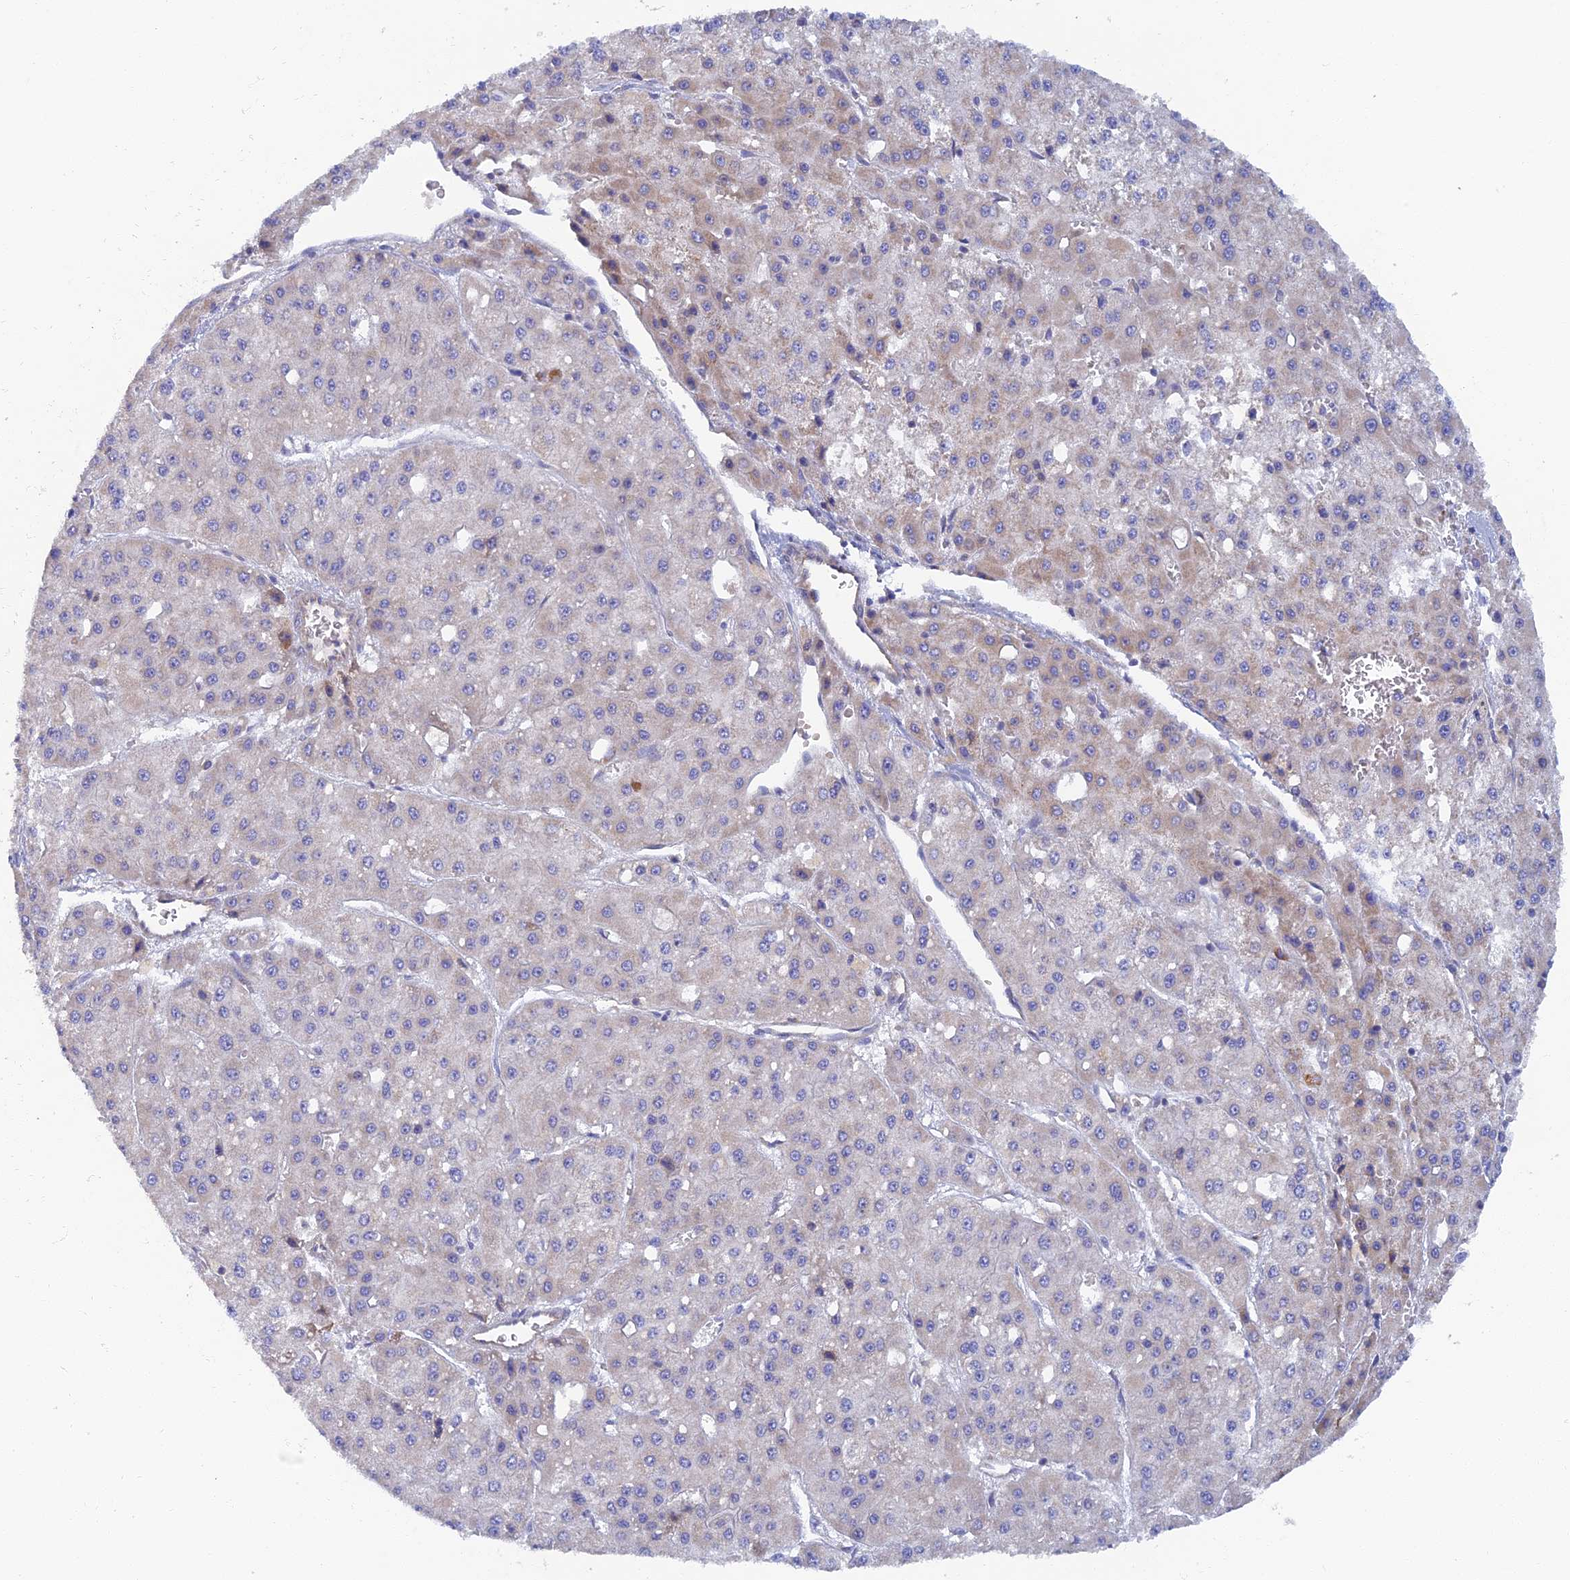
{"staining": {"intensity": "weak", "quantity": "<25%", "location": "cytoplasmic/membranous"}, "tissue": "liver cancer", "cell_type": "Tumor cells", "image_type": "cancer", "snomed": [{"axis": "morphology", "description": "Carcinoma, Hepatocellular, NOS"}, {"axis": "topography", "description": "Liver"}], "caption": "Immunohistochemistry (IHC) of human liver hepatocellular carcinoma reveals no staining in tumor cells. (DAB (3,3'-diaminobenzidine) IHC with hematoxylin counter stain).", "gene": "TMEM44", "patient": {"sex": "male", "age": 47}}